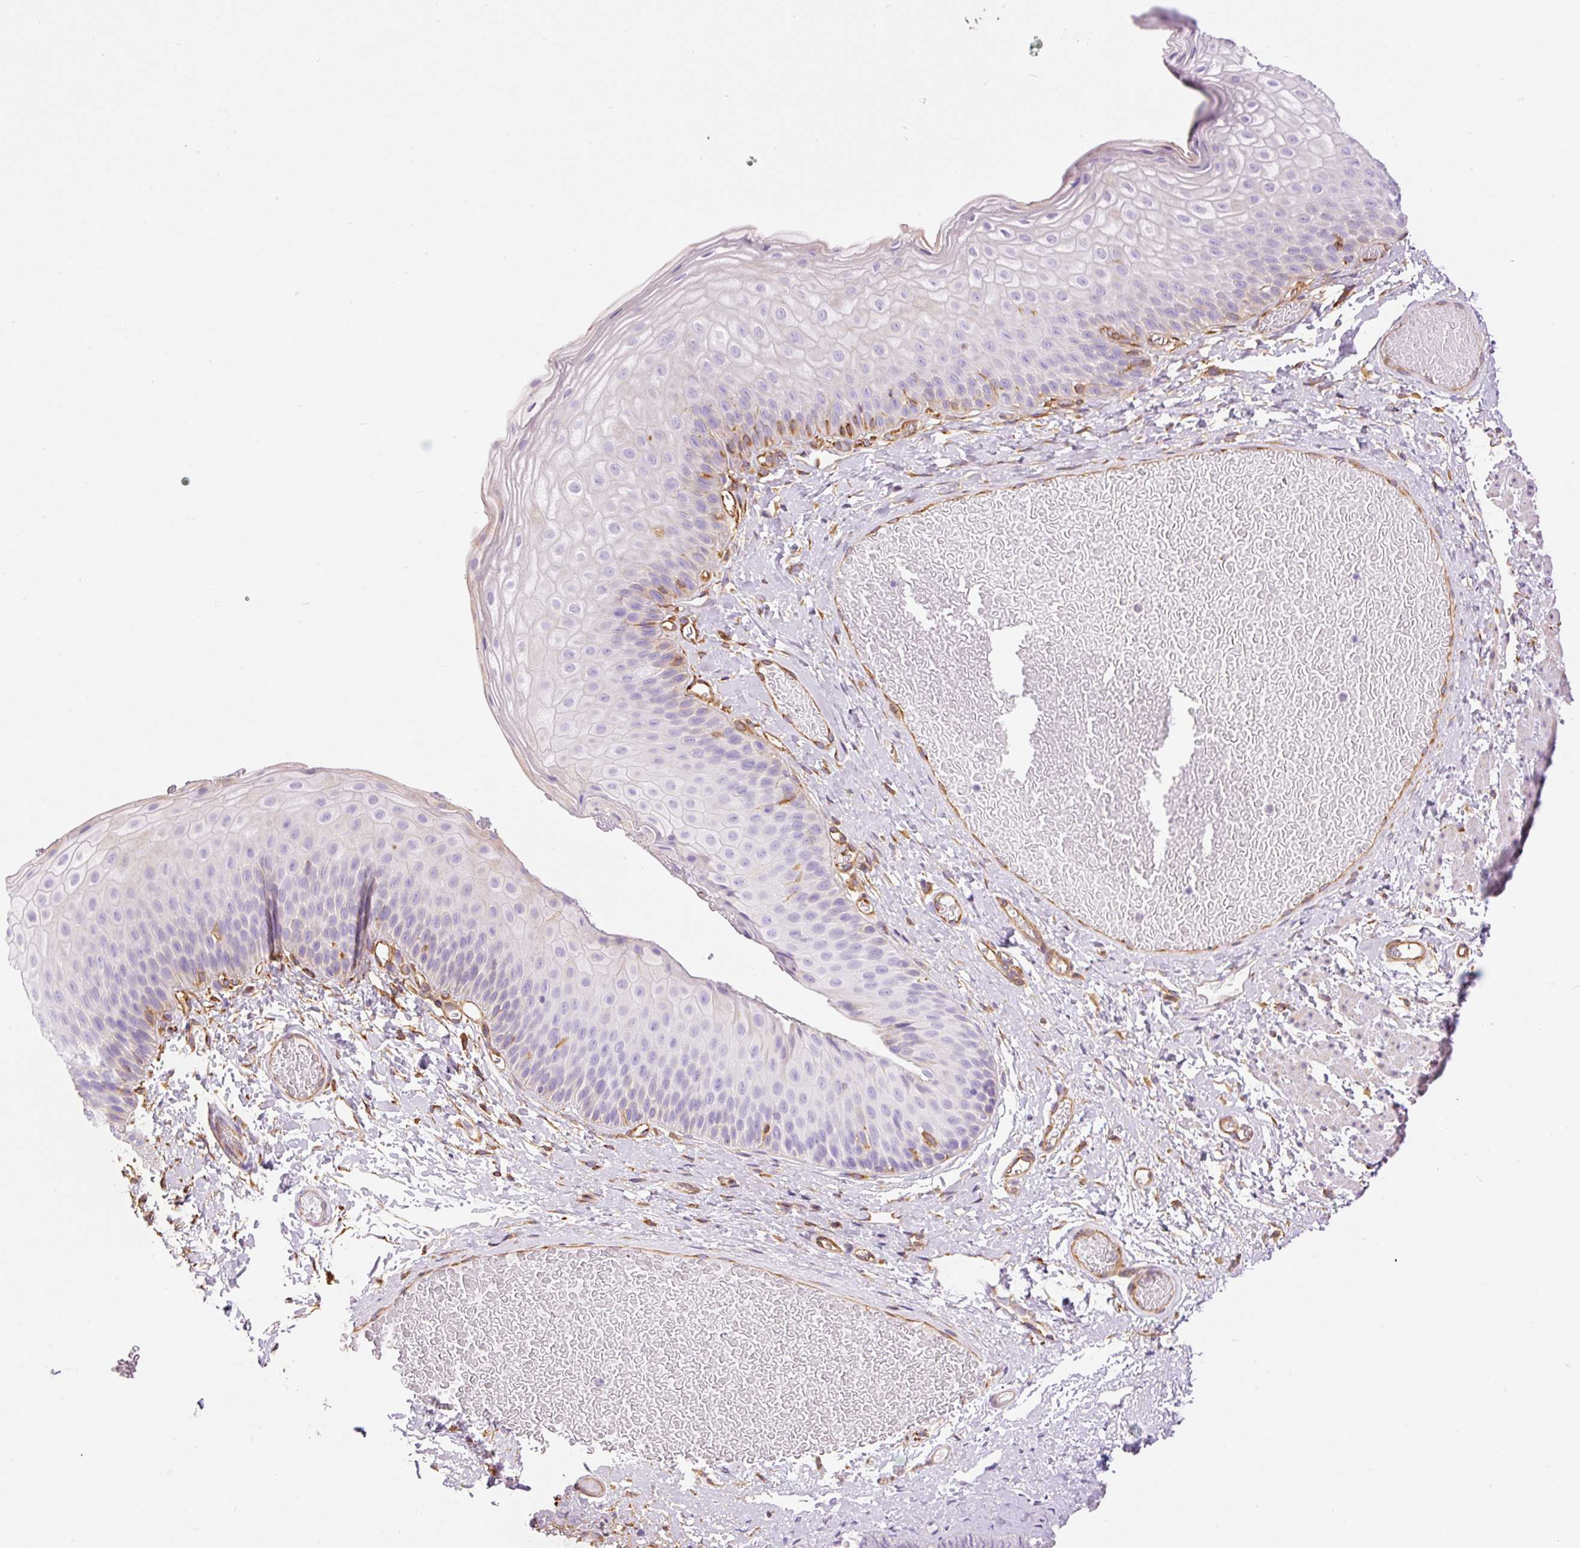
{"staining": {"intensity": "negative", "quantity": "none", "location": "none"}, "tissue": "skin", "cell_type": "Epidermal cells", "image_type": "normal", "snomed": [{"axis": "morphology", "description": "Normal tissue, NOS"}, {"axis": "topography", "description": "Anal"}], "caption": "An immunohistochemistry micrograph of benign skin is shown. There is no staining in epidermal cells of skin. (DAB (3,3'-diaminobenzidine) IHC, high magnification).", "gene": "ENSG00000249624", "patient": {"sex": "female", "age": 40}}